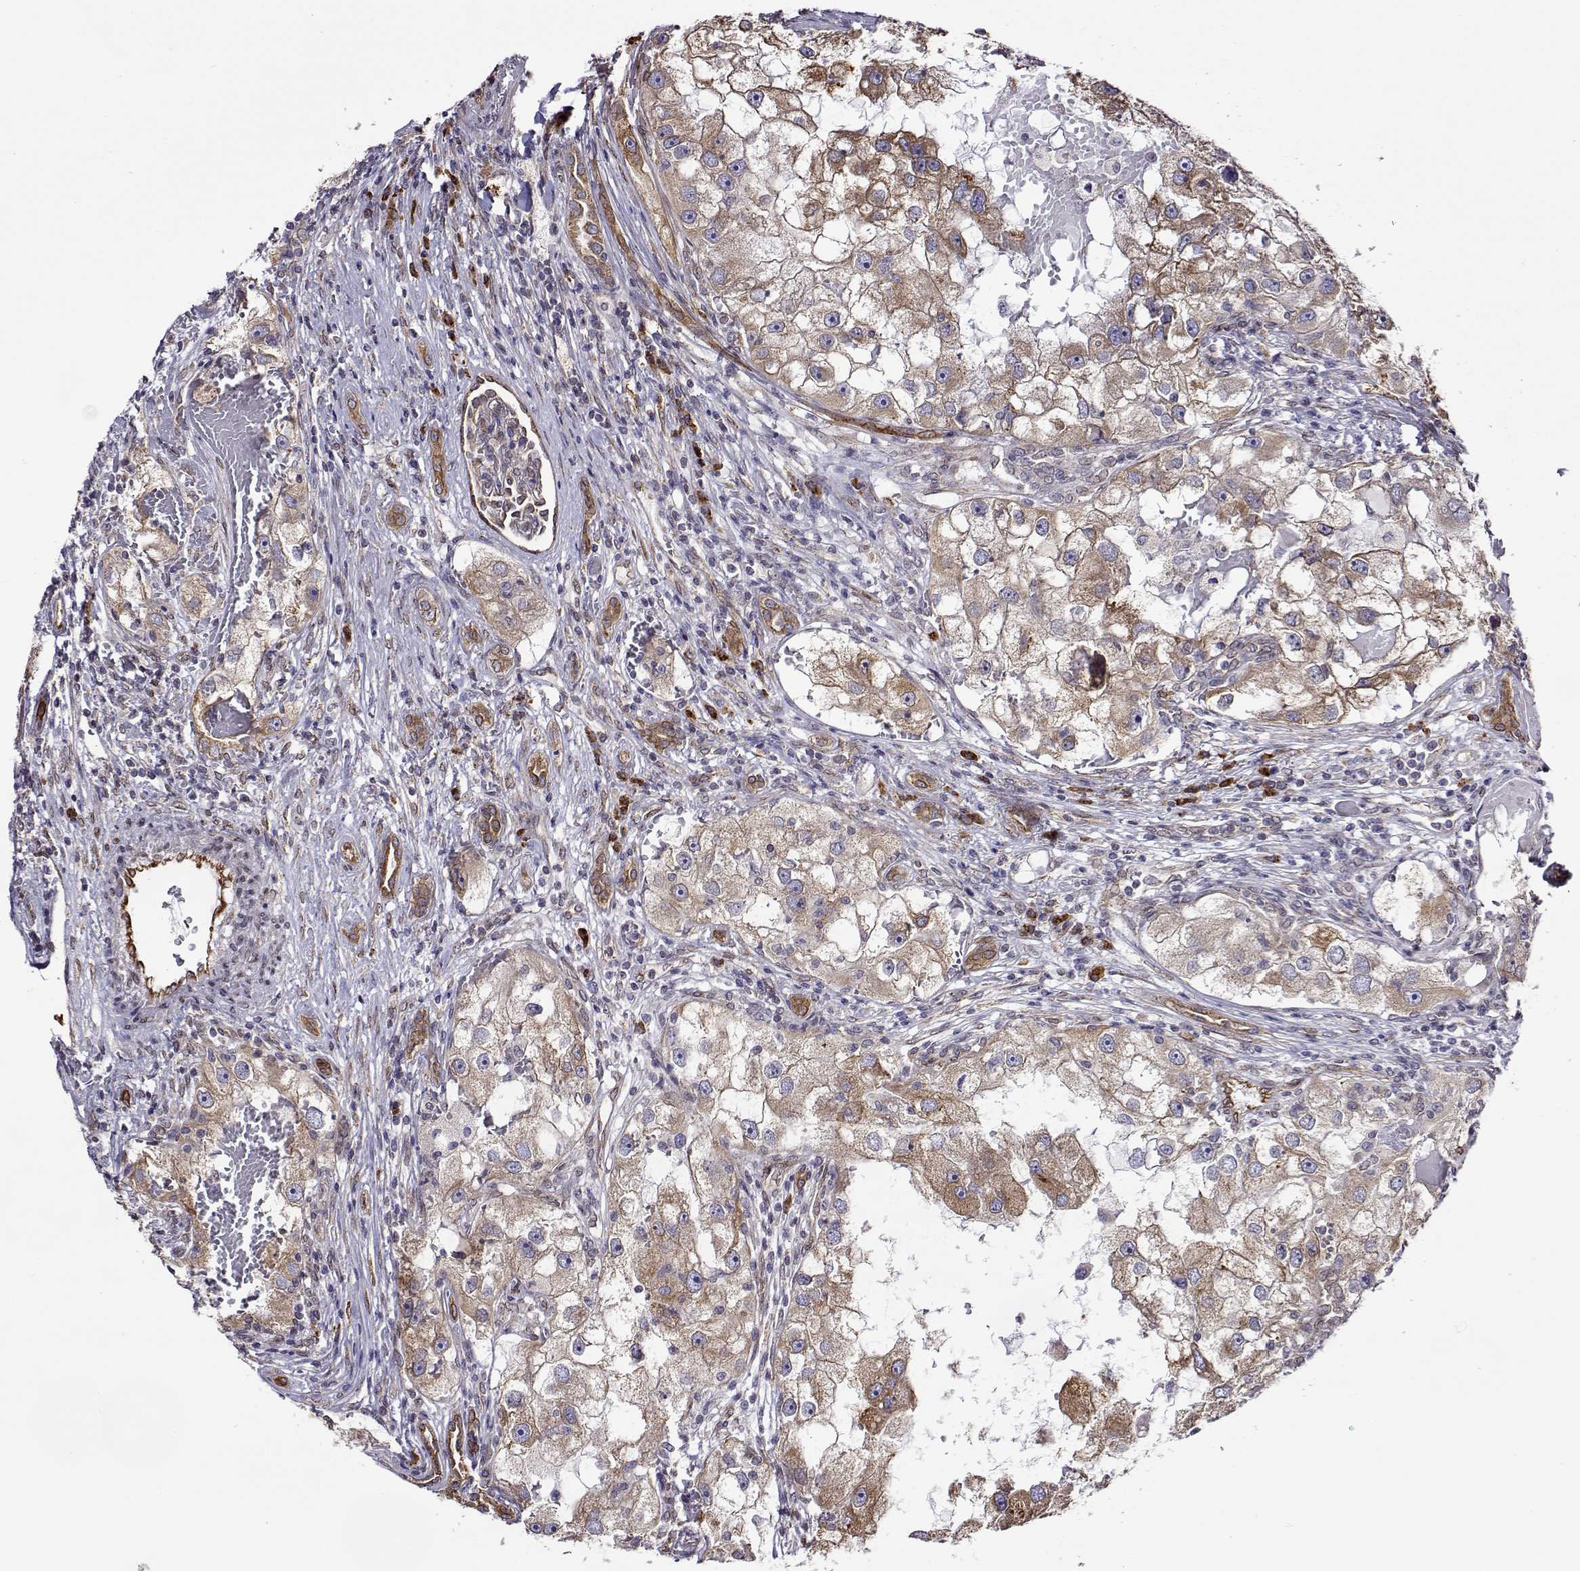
{"staining": {"intensity": "weak", "quantity": ">75%", "location": "cytoplasmic/membranous"}, "tissue": "renal cancer", "cell_type": "Tumor cells", "image_type": "cancer", "snomed": [{"axis": "morphology", "description": "Adenocarcinoma, NOS"}, {"axis": "topography", "description": "Kidney"}], "caption": "Weak cytoplasmic/membranous protein staining is seen in about >75% of tumor cells in renal cancer (adenocarcinoma).", "gene": "PGRMC2", "patient": {"sex": "male", "age": 63}}